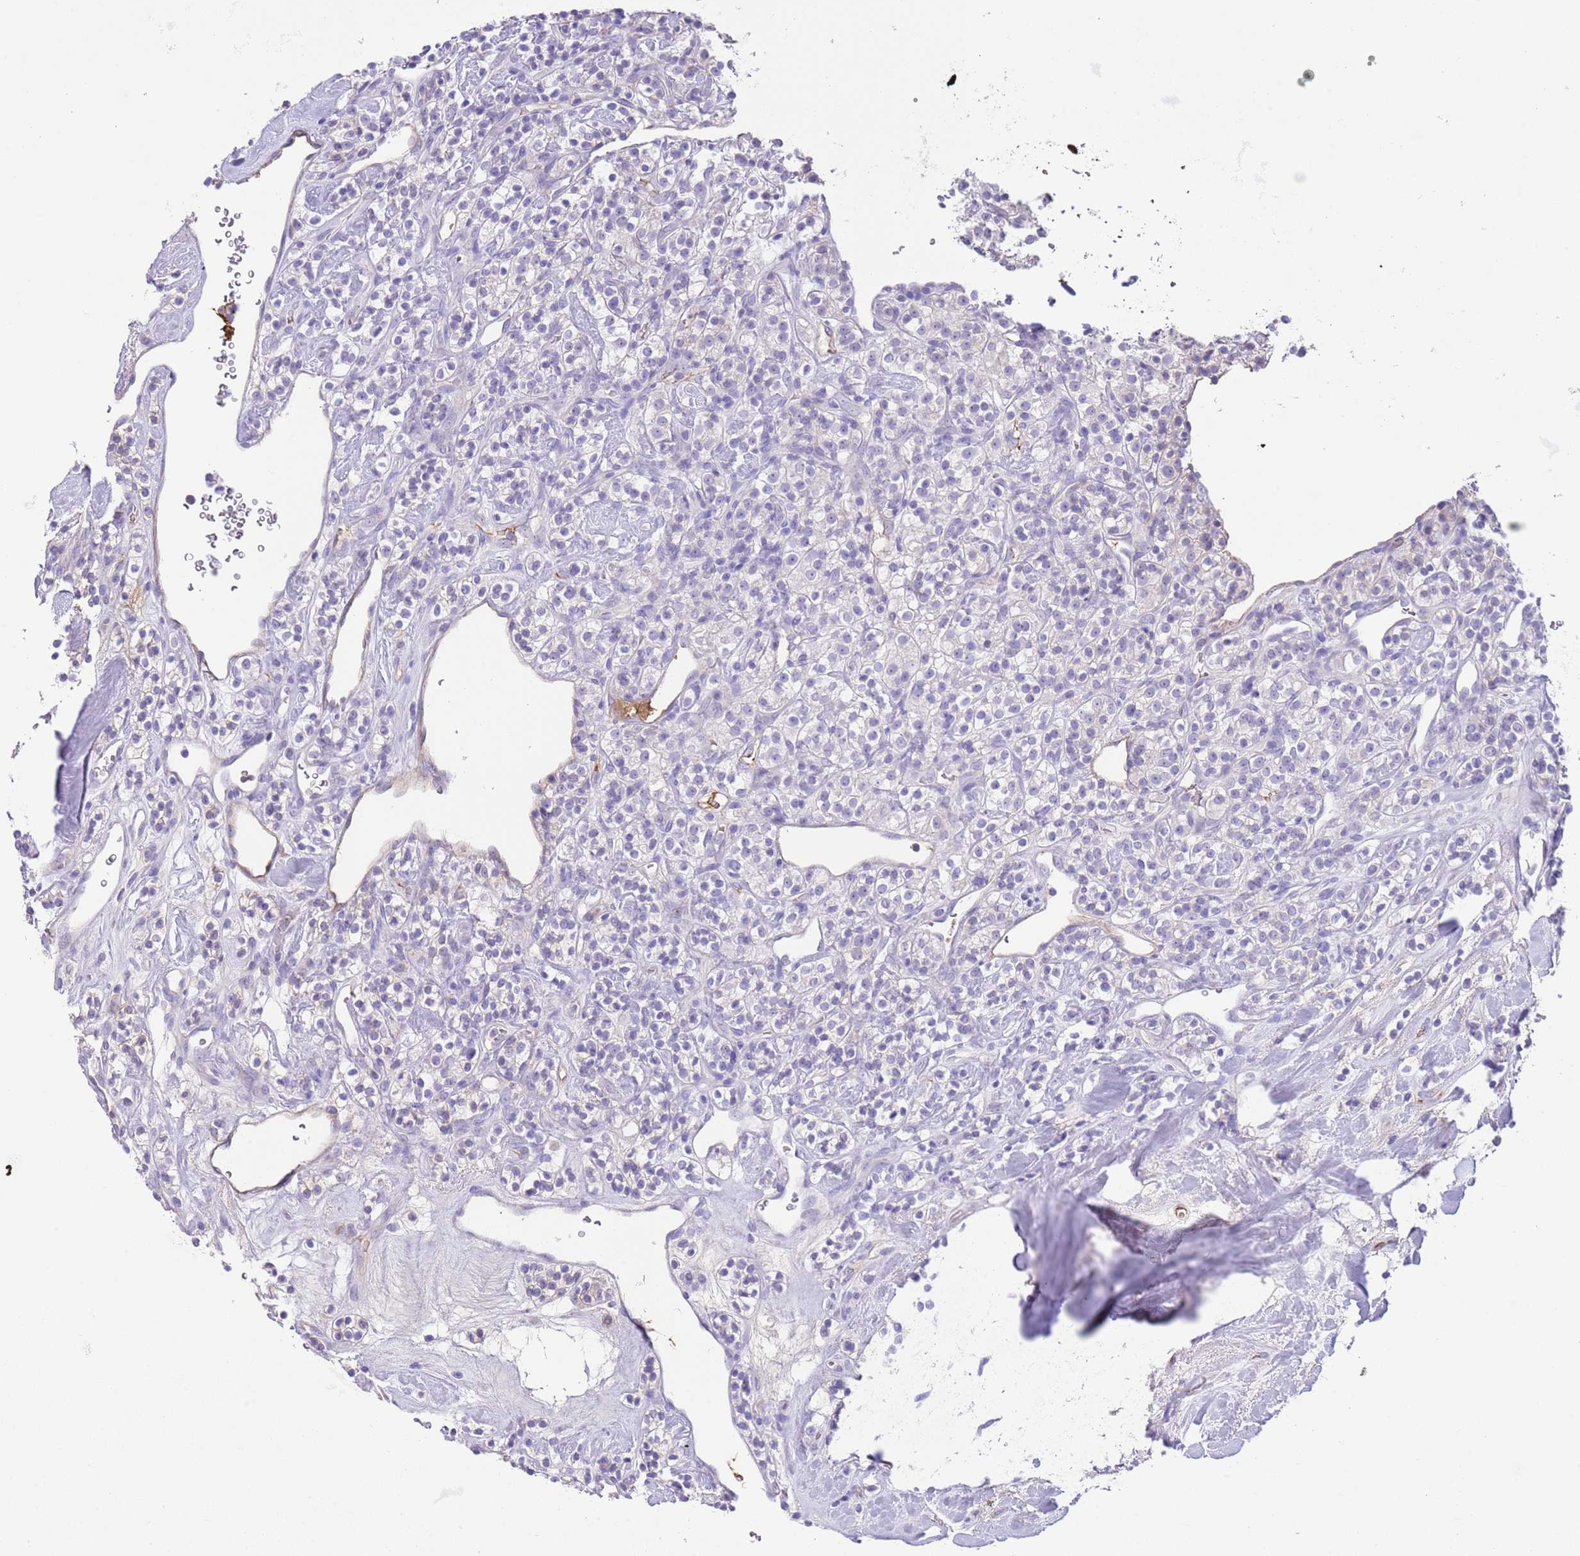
{"staining": {"intensity": "negative", "quantity": "none", "location": "none"}, "tissue": "renal cancer", "cell_type": "Tumor cells", "image_type": "cancer", "snomed": [{"axis": "morphology", "description": "Adenocarcinoma, NOS"}, {"axis": "topography", "description": "Kidney"}], "caption": "DAB immunohistochemical staining of human adenocarcinoma (renal) exhibits no significant positivity in tumor cells.", "gene": "IGF1", "patient": {"sex": "male", "age": 77}}